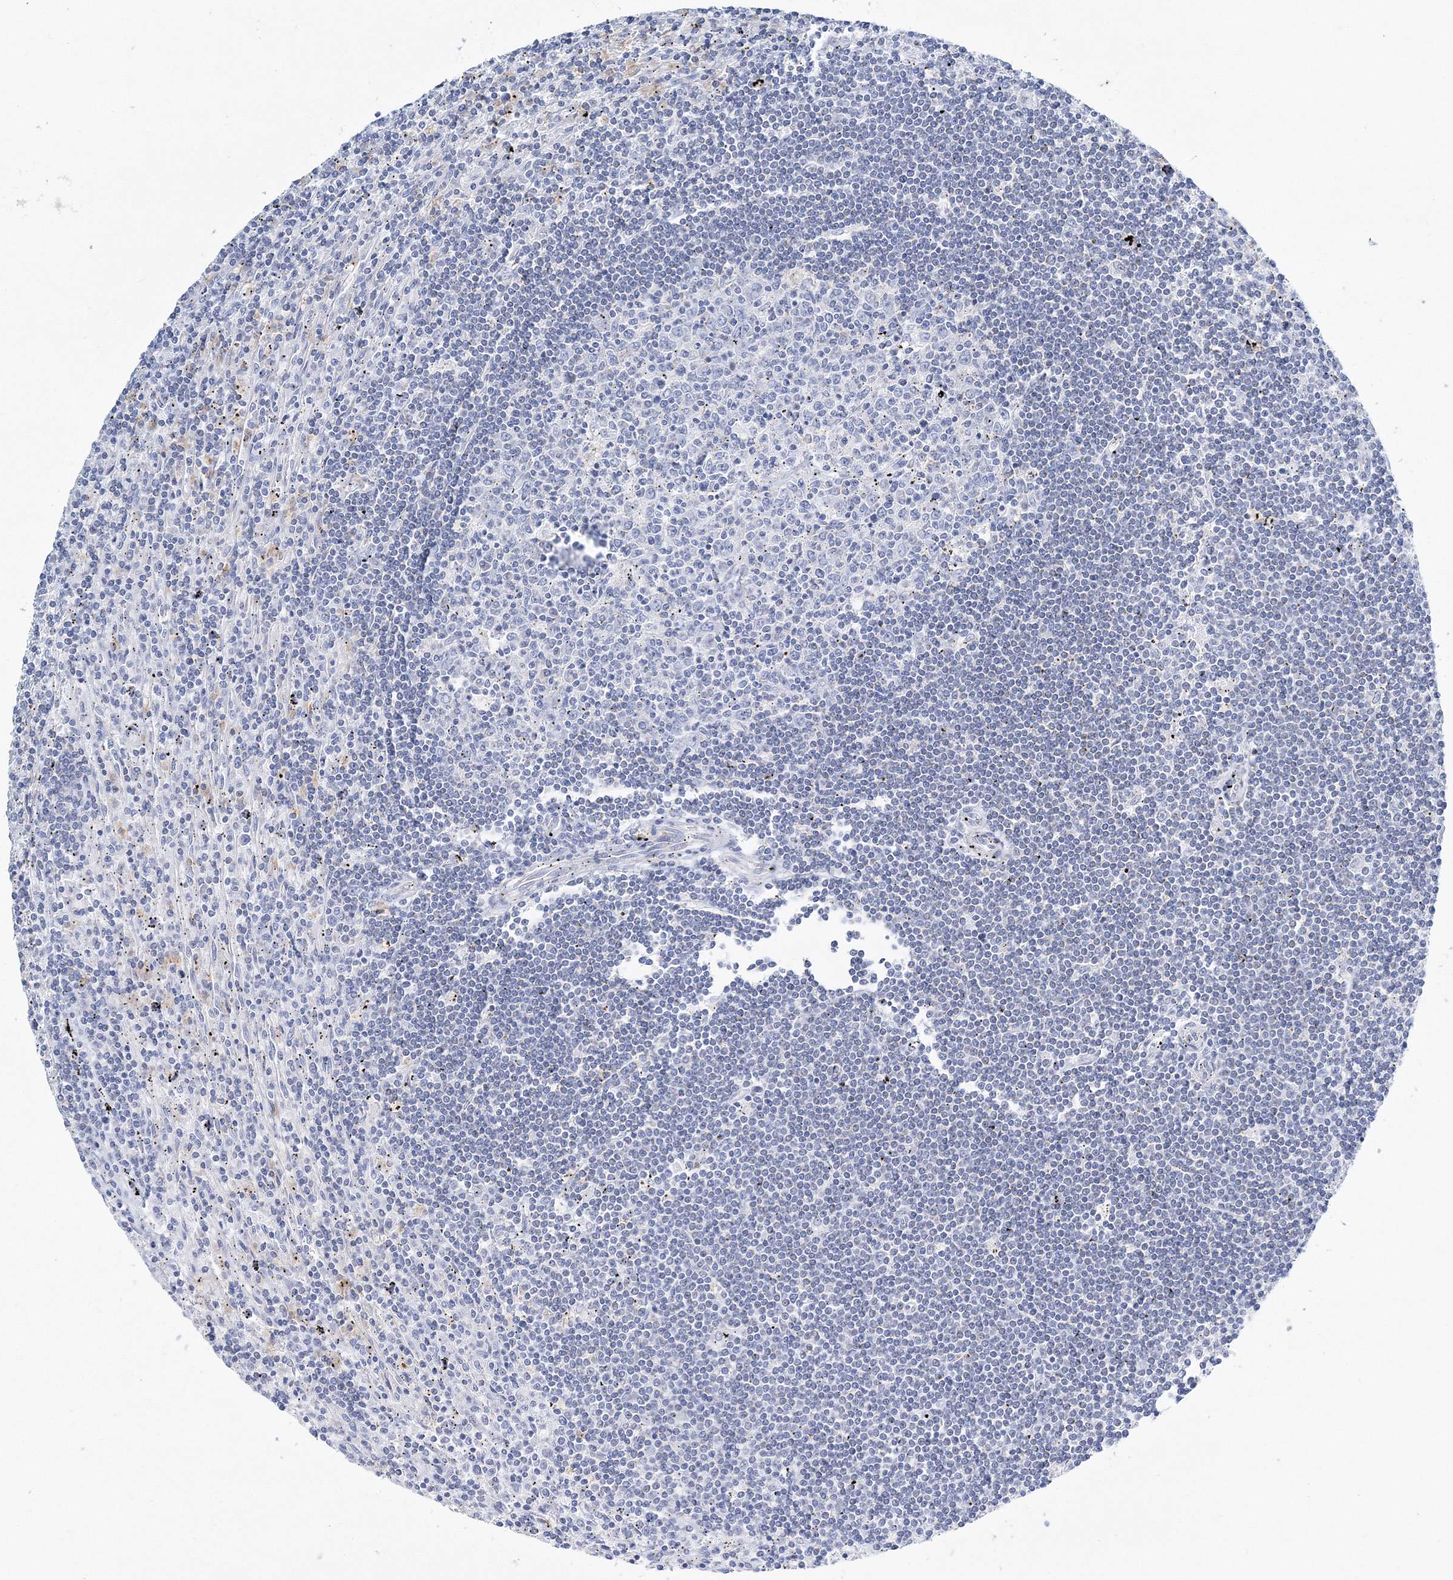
{"staining": {"intensity": "negative", "quantity": "none", "location": "none"}, "tissue": "lymphoma", "cell_type": "Tumor cells", "image_type": "cancer", "snomed": [{"axis": "morphology", "description": "Malignant lymphoma, non-Hodgkin's type, Low grade"}, {"axis": "topography", "description": "Spleen"}], "caption": "Histopathology image shows no protein positivity in tumor cells of lymphoma tissue. Nuclei are stained in blue.", "gene": "HIBCH", "patient": {"sex": "male", "age": 76}}